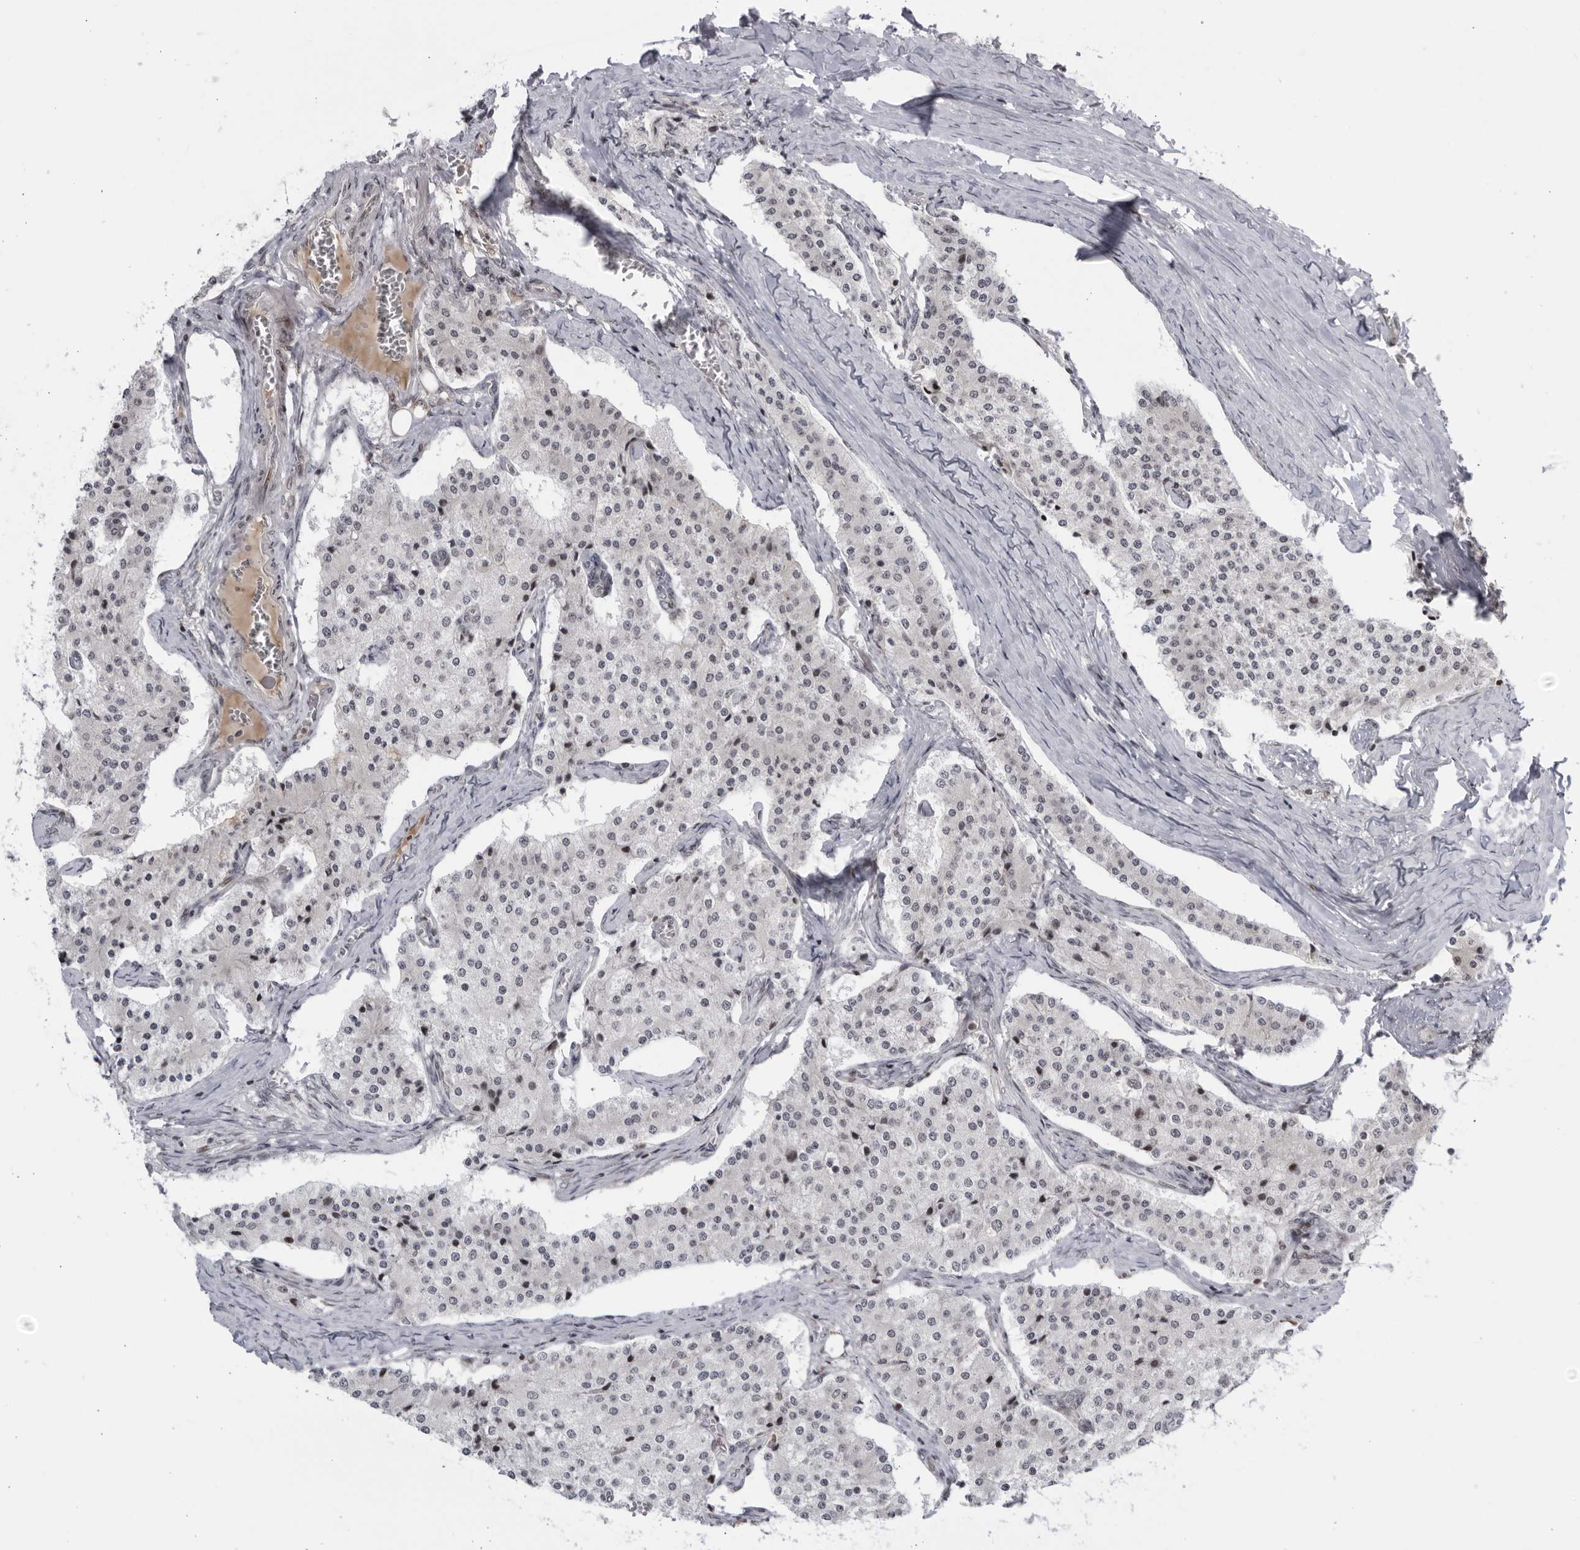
{"staining": {"intensity": "negative", "quantity": "none", "location": "none"}, "tissue": "carcinoid", "cell_type": "Tumor cells", "image_type": "cancer", "snomed": [{"axis": "morphology", "description": "Carcinoid, malignant, NOS"}, {"axis": "topography", "description": "Colon"}], "caption": "There is no significant staining in tumor cells of carcinoid. The staining is performed using DAB (3,3'-diaminobenzidine) brown chromogen with nuclei counter-stained in using hematoxylin.", "gene": "DTL", "patient": {"sex": "female", "age": 52}}